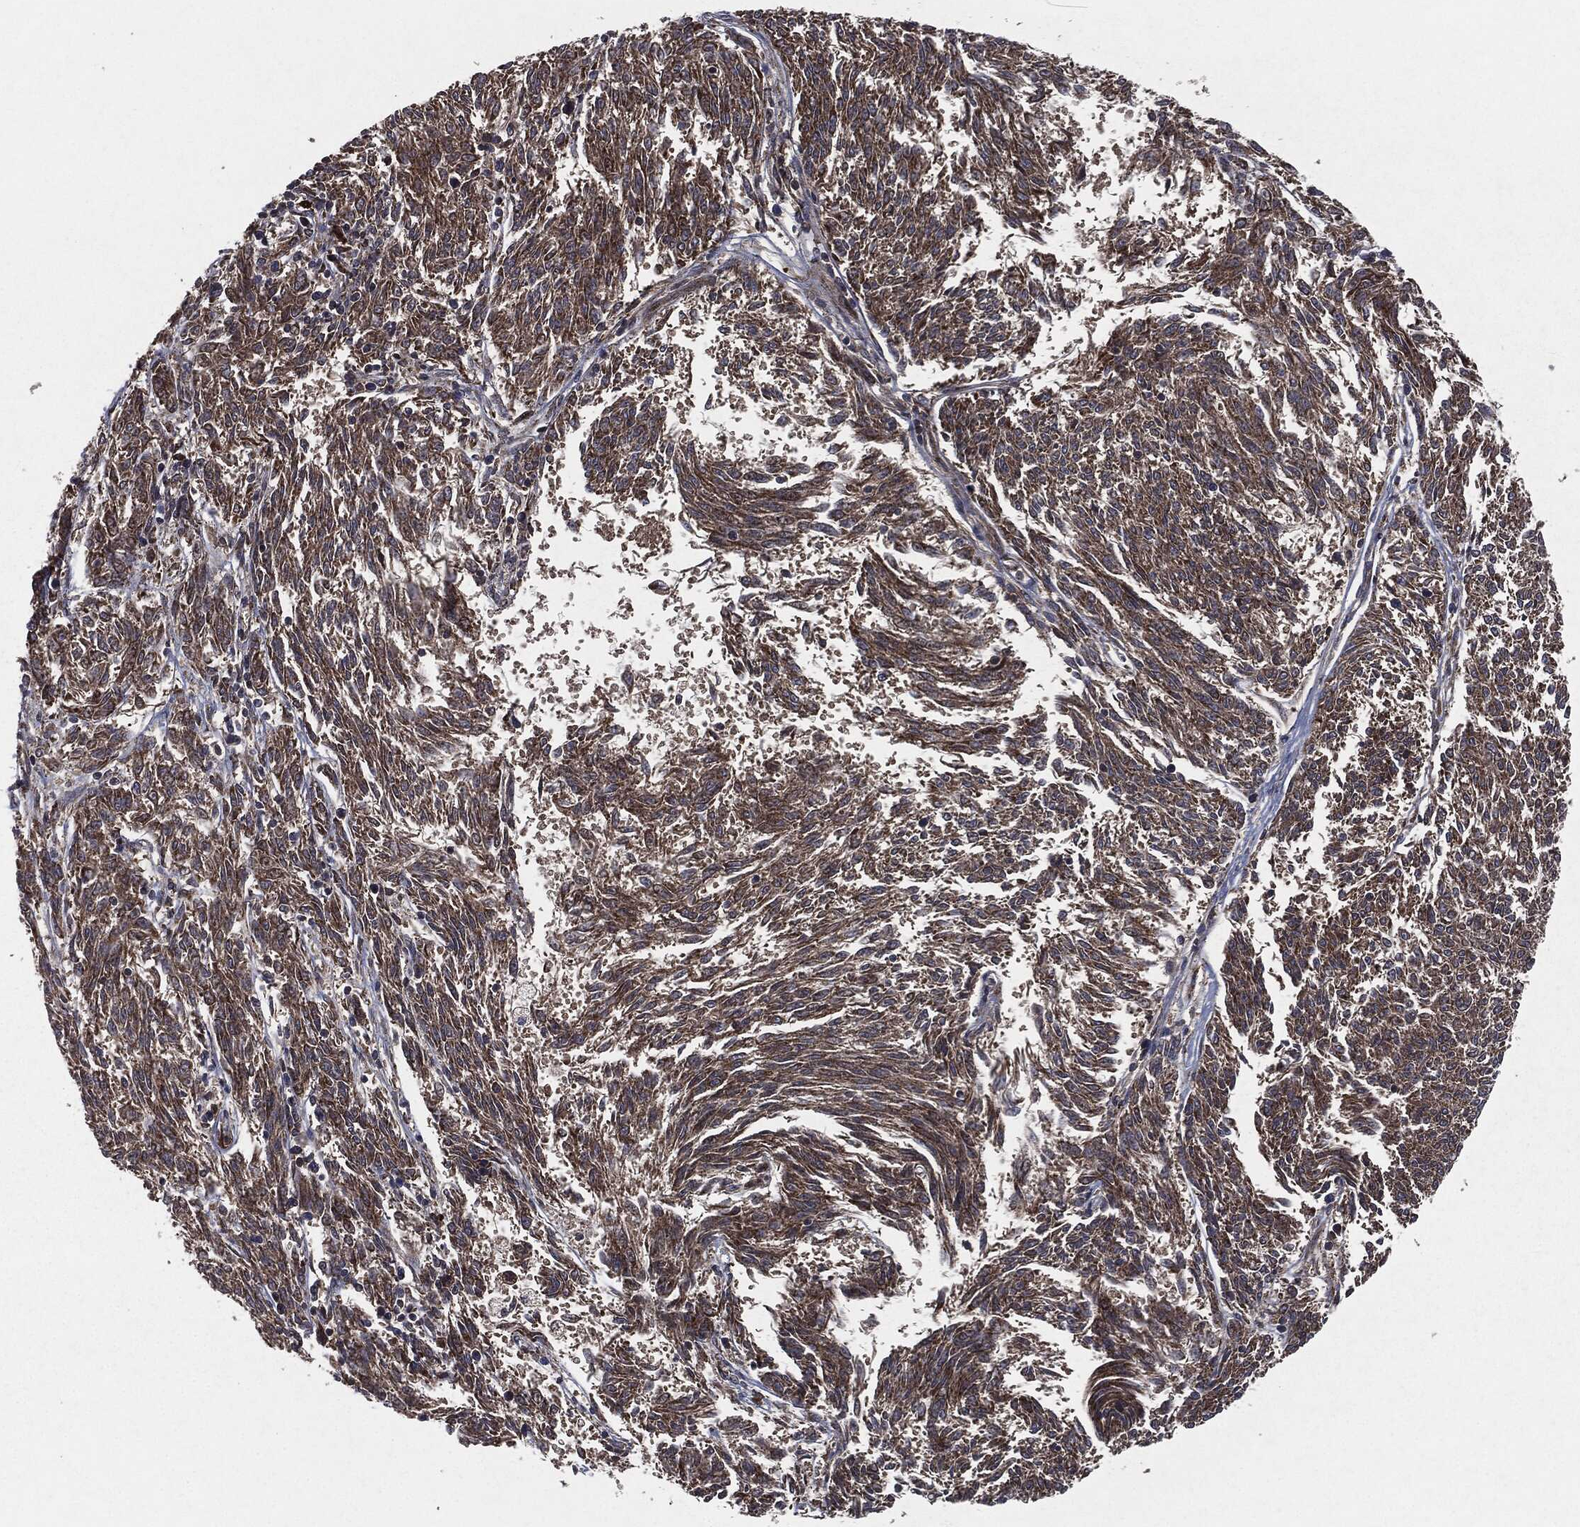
{"staining": {"intensity": "strong", "quantity": ">75%", "location": "cytoplasmic/membranous"}, "tissue": "melanoma", "cell_type": "Tumor cells", "image_type": "cancer", "snomed": [{"axis": "morphology", "description": "Malignant melanoma, NOS"}, {"axis": "topography", "description": "Skin"}], "caption": "A micrograph of human melanoma stained for a protein exhibits strong cytoplasmic/membranous brown staining in tumor cells.", "gene": "RAF1", "patient": {"sex": "female", "age": 72}}